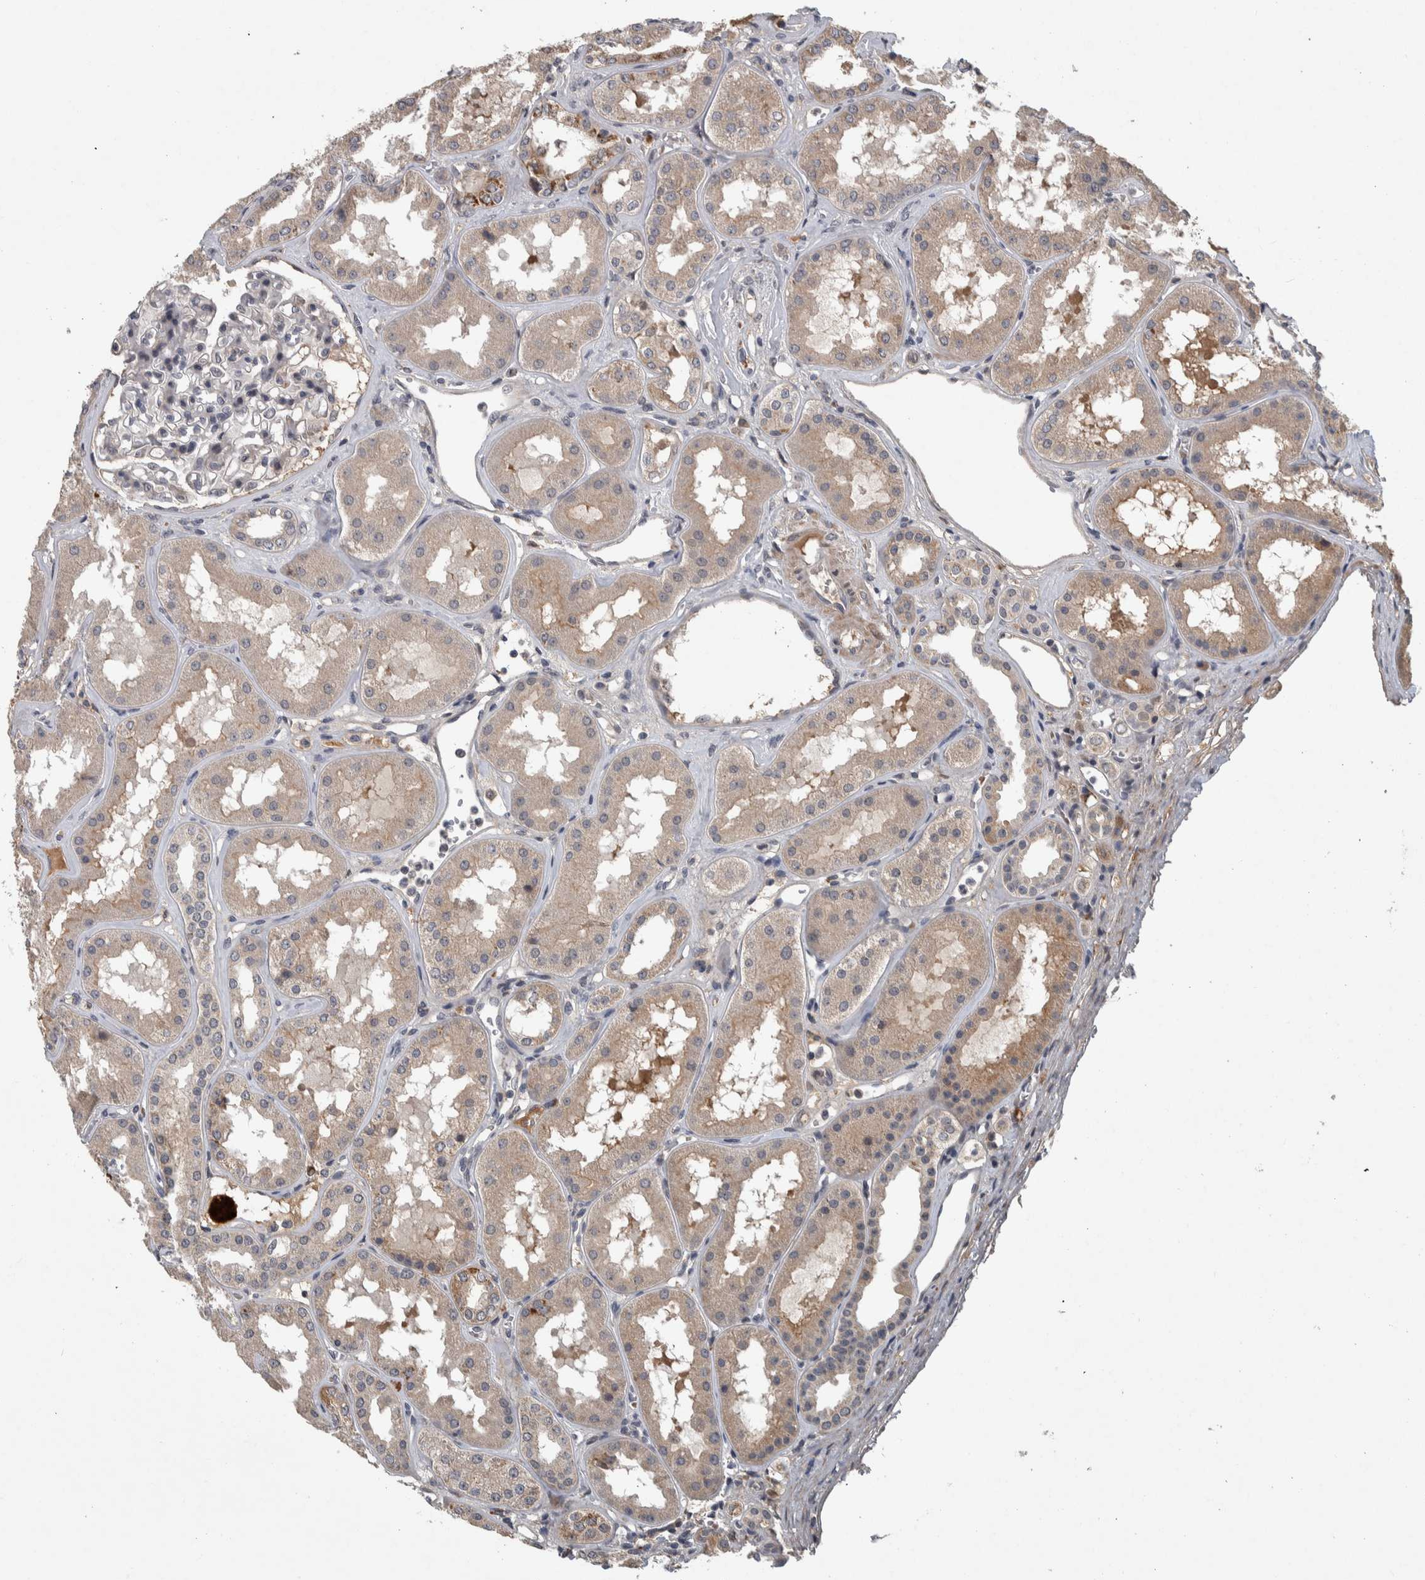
{"staining": {"intensity": "negative", "quantity": "none", "location": "none"}, "tissue": "kidney", "cell_type": "Cells in glomeruli", "image_type": "normal", "snomed": [{"axis": "morphology", "description": "Normal tissue, NOS"}, {"axis": "topography", "description": "Kidney"}], "caption": "An image of human kidney is negative for staining in cells in glomeruli. Brightfield microscopy of immunohistochemistry stained with DAB (3,3'-diaminobenzidine) (brown) and hematoxylin (blue), captured at high magnification.", "gene": "CHRM3", "patient": {"sex": "female", "age": 56}}